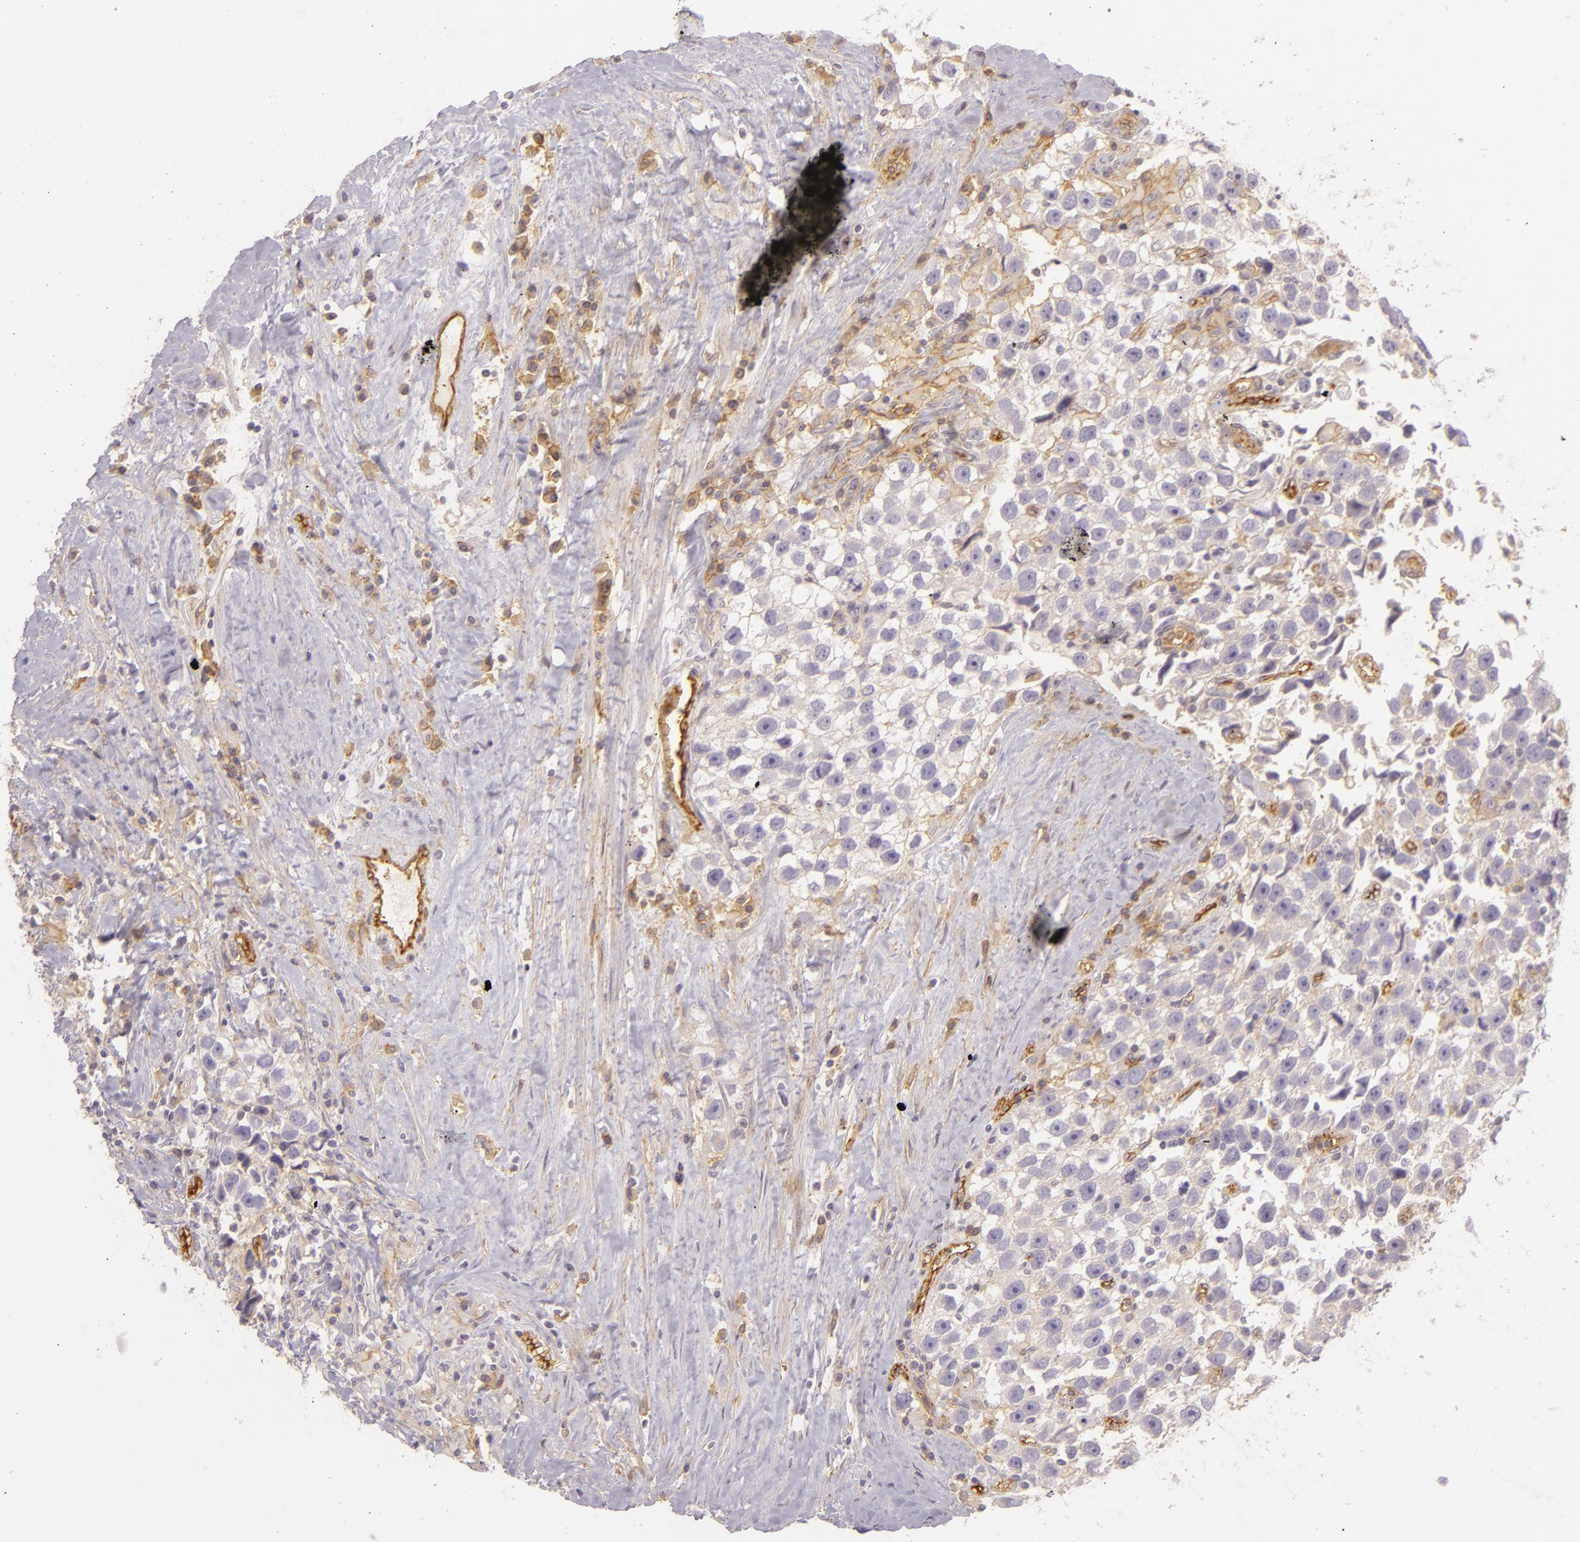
{"staining": {"intensity": "negative", "quantity": "none", "location": "none"}, "tissue": "testis cancer", "cell_type": "Tumor cells", "image_type": "cancer", "snomed": [{"axis": "morphology", "description": "Seminoma, NOS"}, {"axis": "topography", "description": "Testis"}], "caption": "The micrograph reveals no significant positivity in tumor cells of seminoma (testis).", "gene": "CD59", "patient": {"sex": "male", "age": 43}}